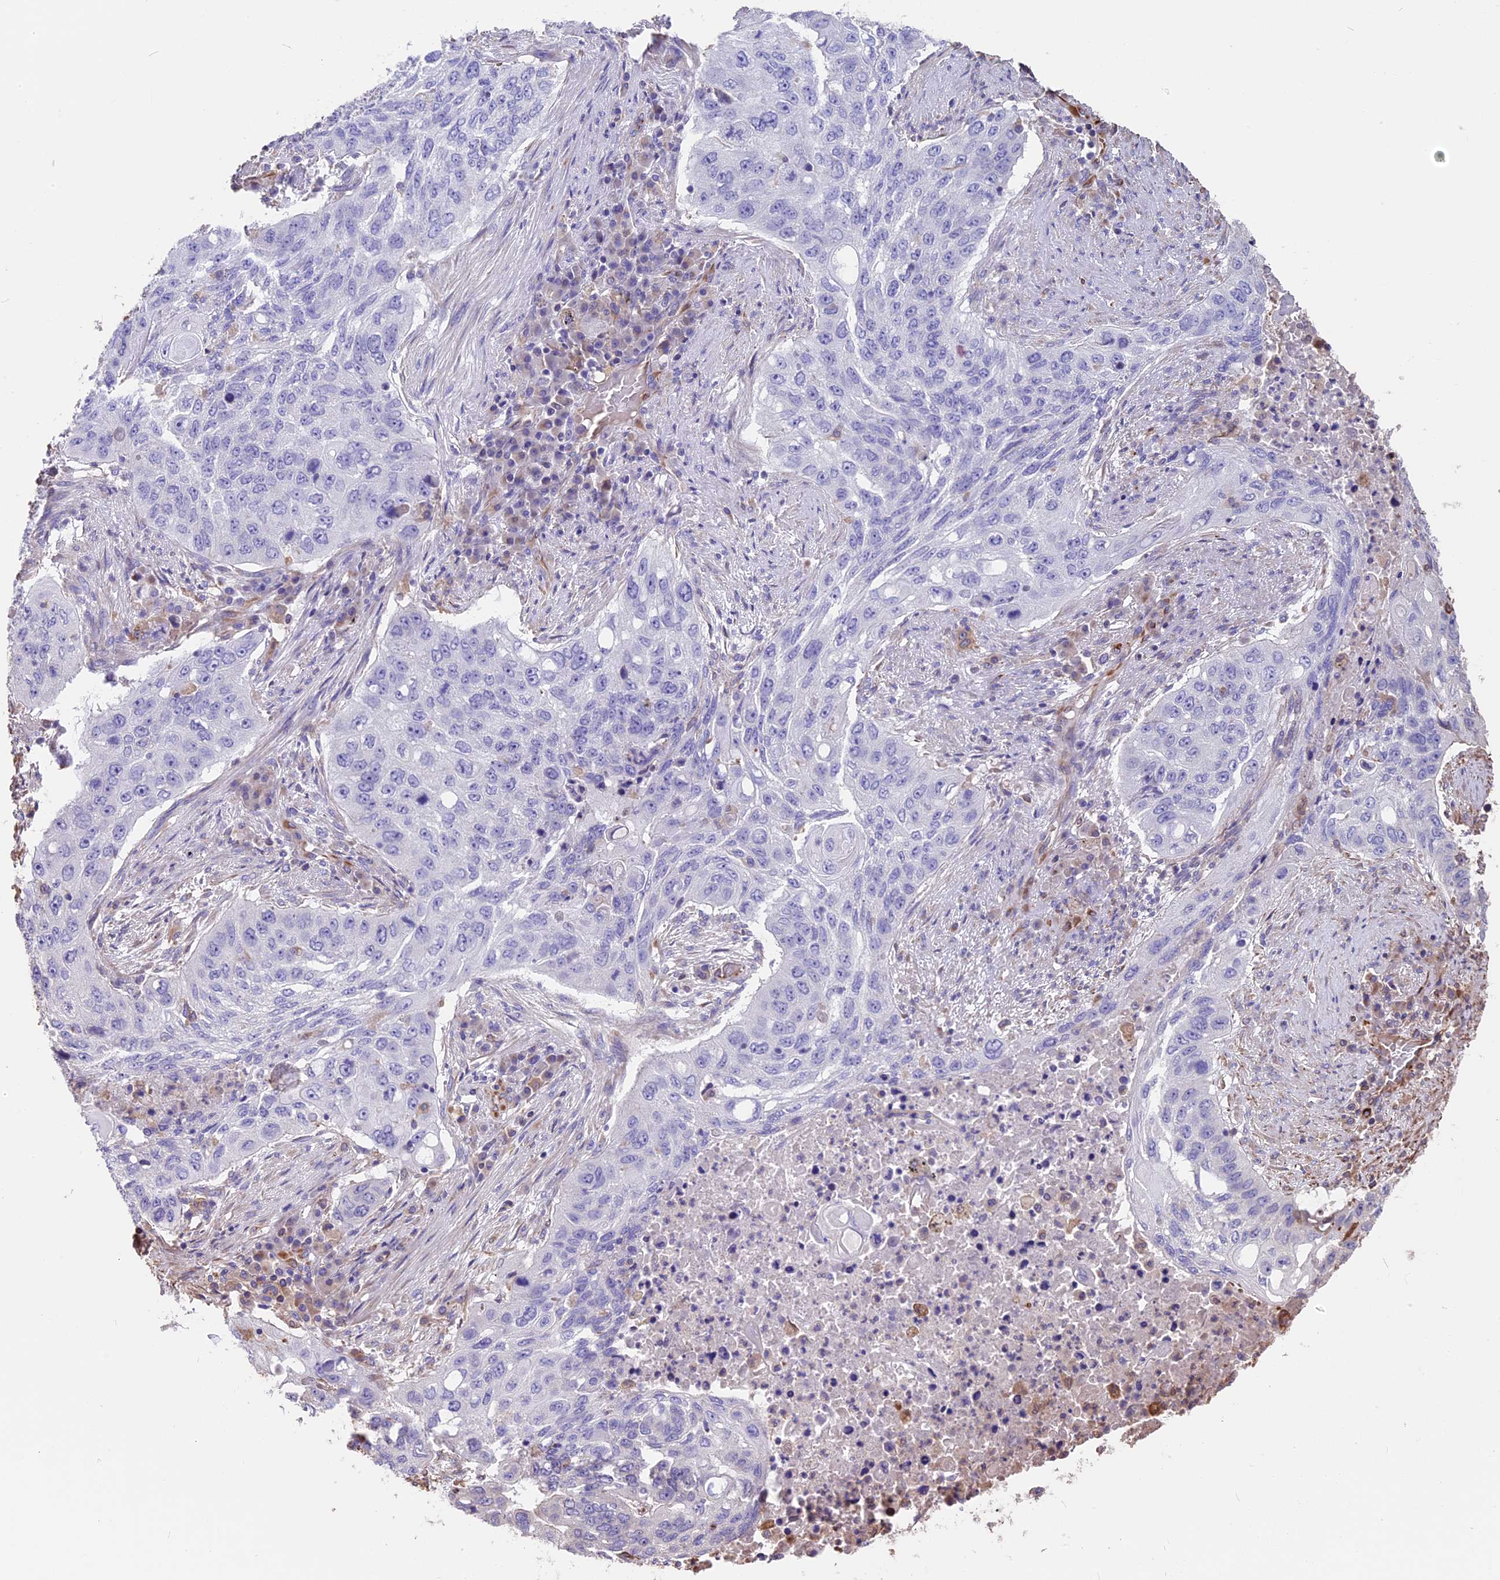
{"staining": {"intensity": "negative", "quantity": "none", "location": "none"}, "tissue": "lung cancer", "cell_type": "Tumor cells", "image_type": "cancer", "snomed": [{"axis": "morphology", "description": "Squamous cell carcinoma, NOS"}, {"axis": "topography", "description": "Lung"}], "caption": "Protein analysis of lung squamous cell carcinoma reveals no significant staining in tumor cells.", "gene": "SEH1L", "patient": {"sex": "female", "age": 63}}